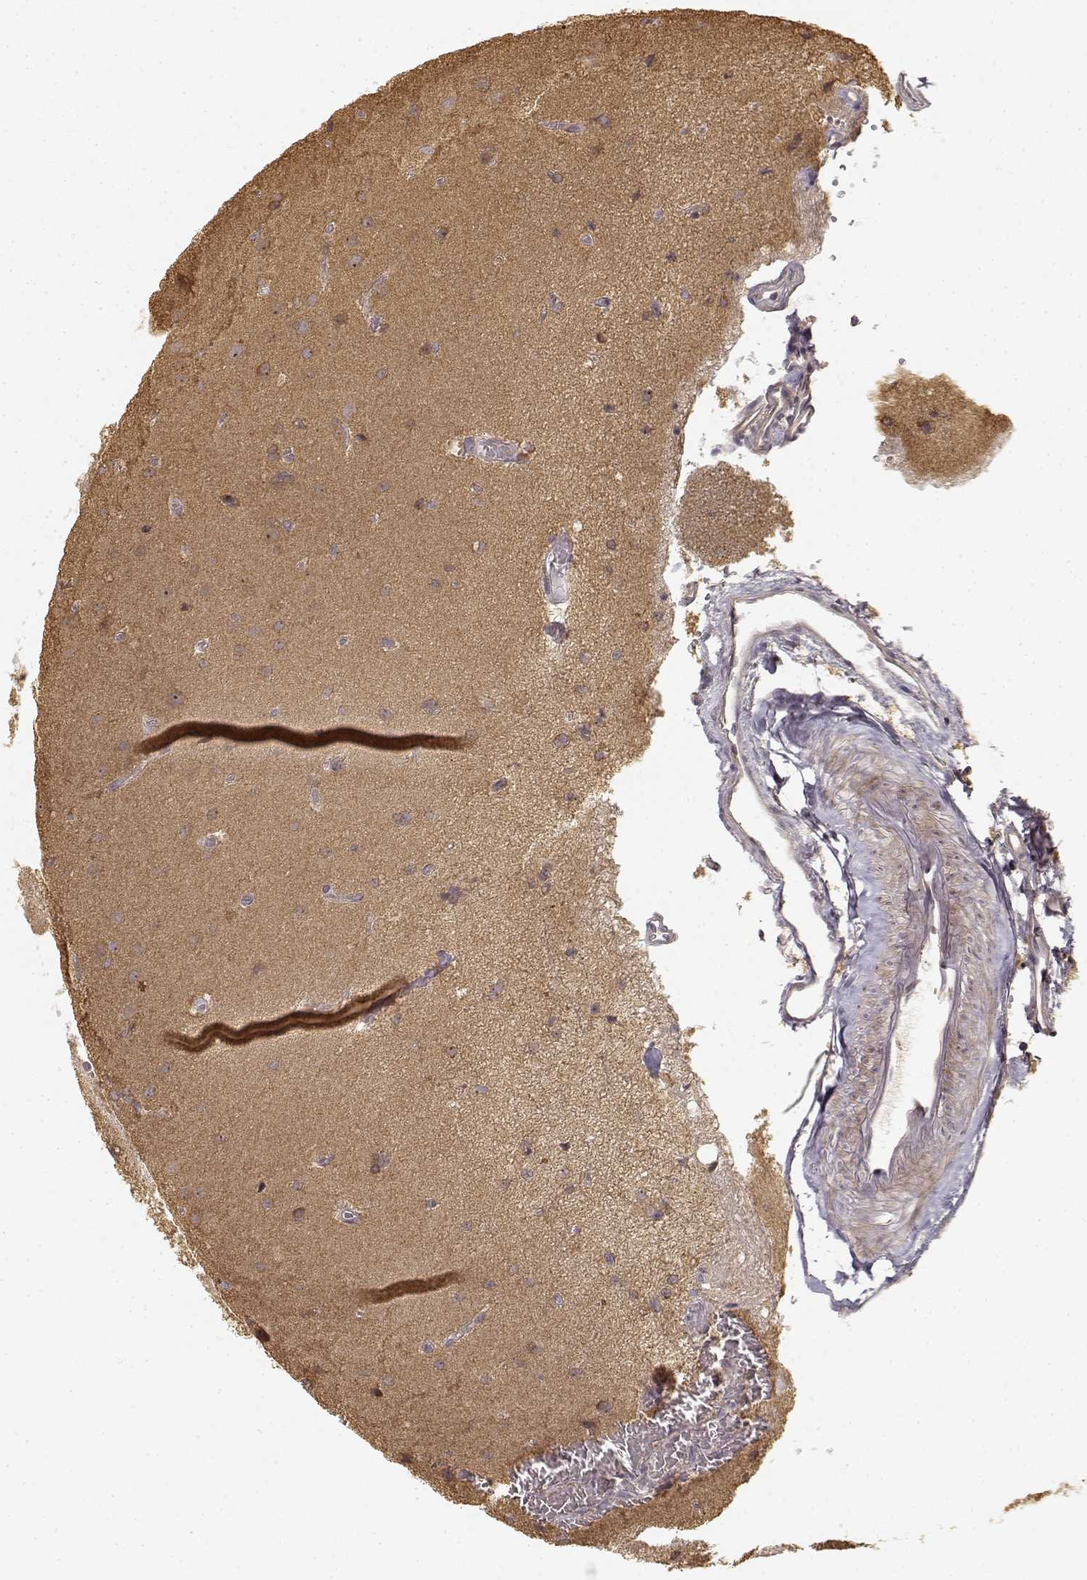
{"staining": {"intensity": "moderate", "quantity": ">75%", "location": "cytoplasmic/membranous"}, "tissue": "glioma", "cell_type": "Tumor cells", "image_type": "cancer", "snomed": [{"axis": "morphology", "description": "Glioma, malignant, Low grade"}, {"axis": "topography", "description": "Brain"}], "caption": "Protein staining displays moderate cytoplasmic/membranous positivity in about >75% of tumor cells in low-grade glioma (malignant).", "gene": "MED12L", "patient": {"sex": "male", "age": 58}}